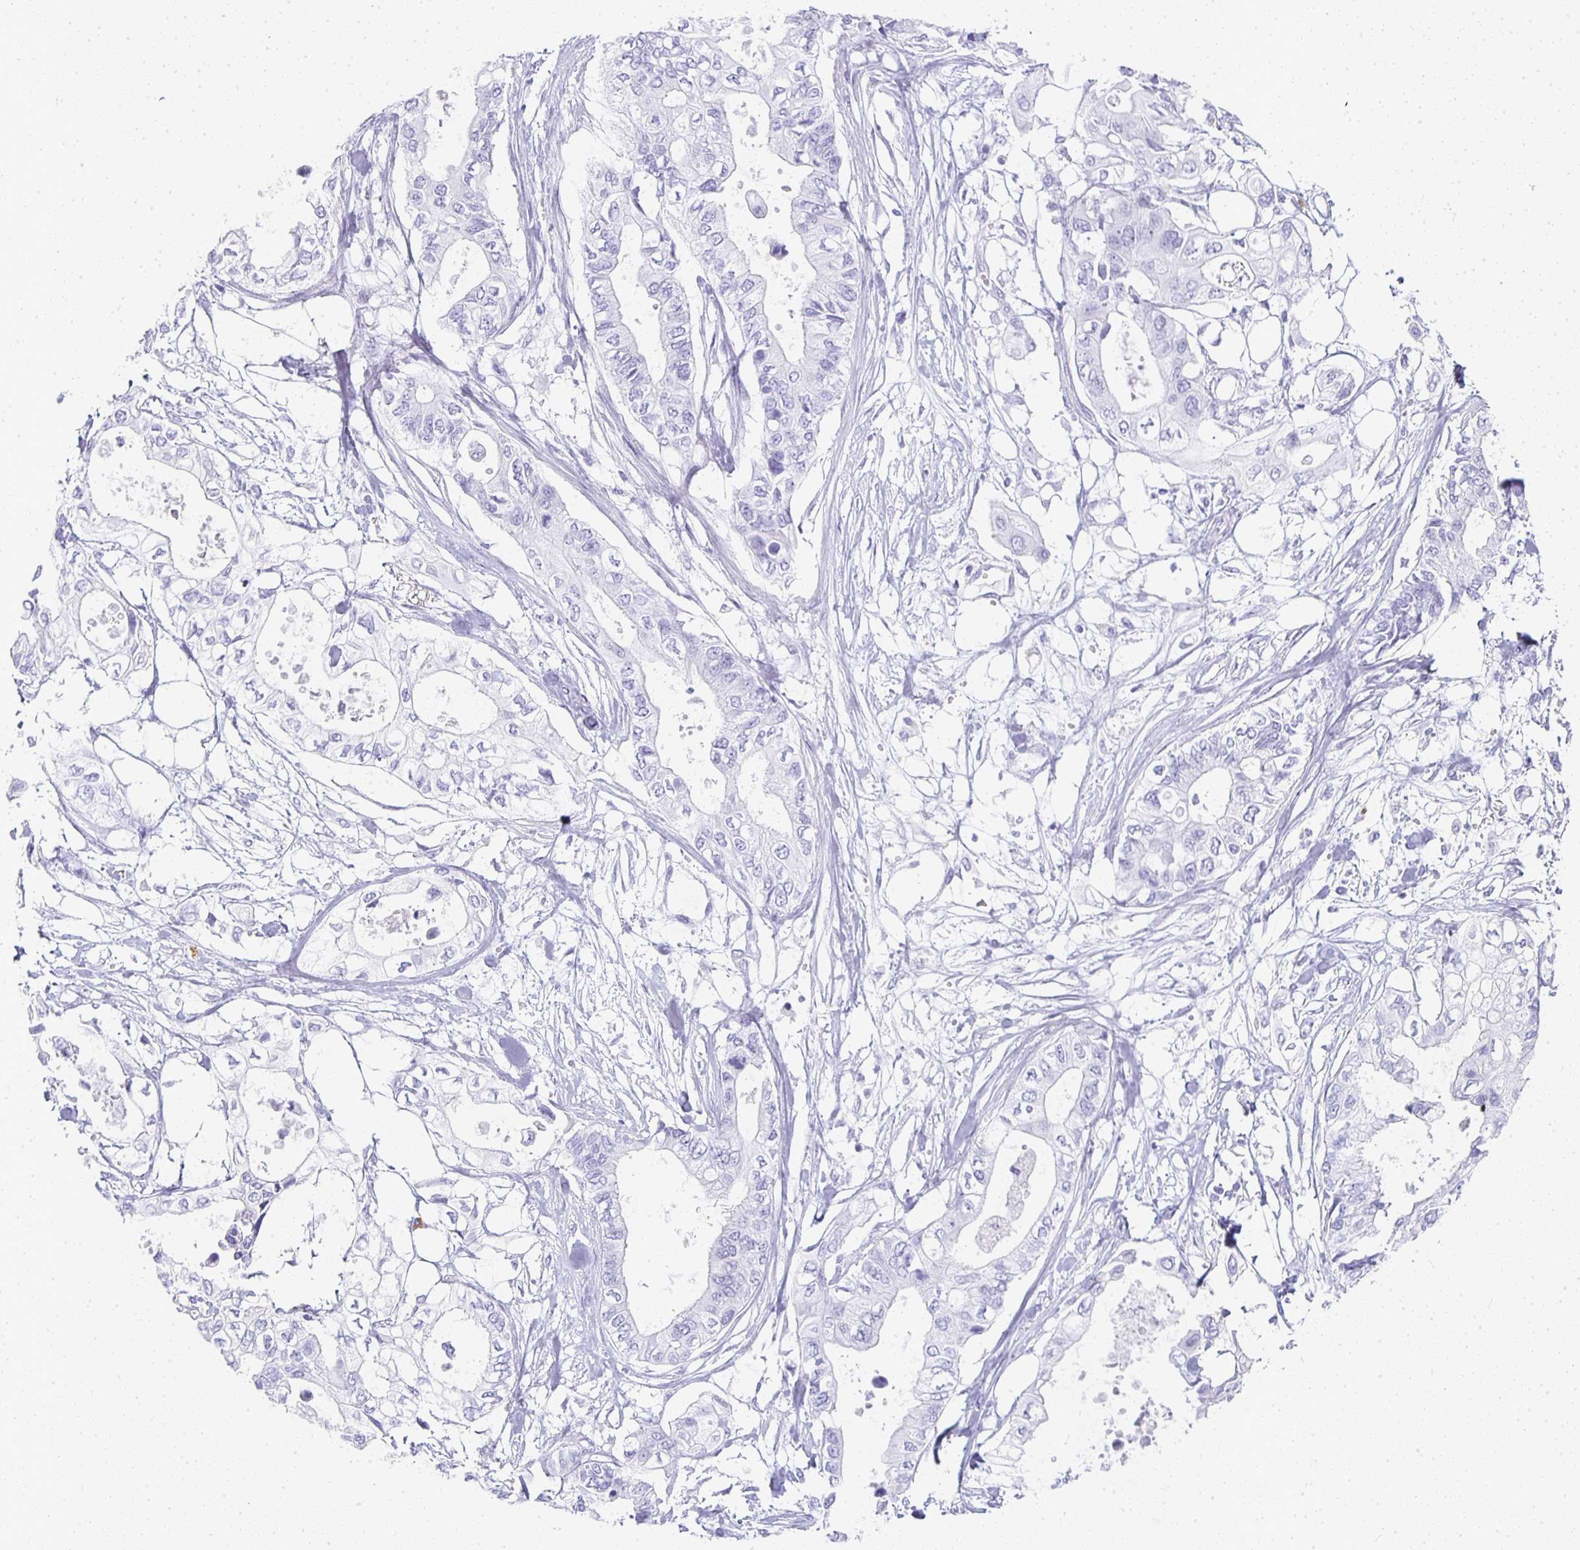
{"staining": {"intensity": "negative", "quantity": "none", "location": "none"}, "tissue": "pancreatic cancer", "cell_type": "Tumor cells", "image_type": "cancer", "snomed": [{"axis": "morphology", "description": "Adenocarcinoma, NOS"}, {"axis": "topography", "description": "Pancreas"}], "caption": "This is an immunohistochemistry photomicrograph of pancreatic cancer. There is no expression in tumor cells.", "gene": "TPSD1", "patient": {"sex": "female", "age": 63}}